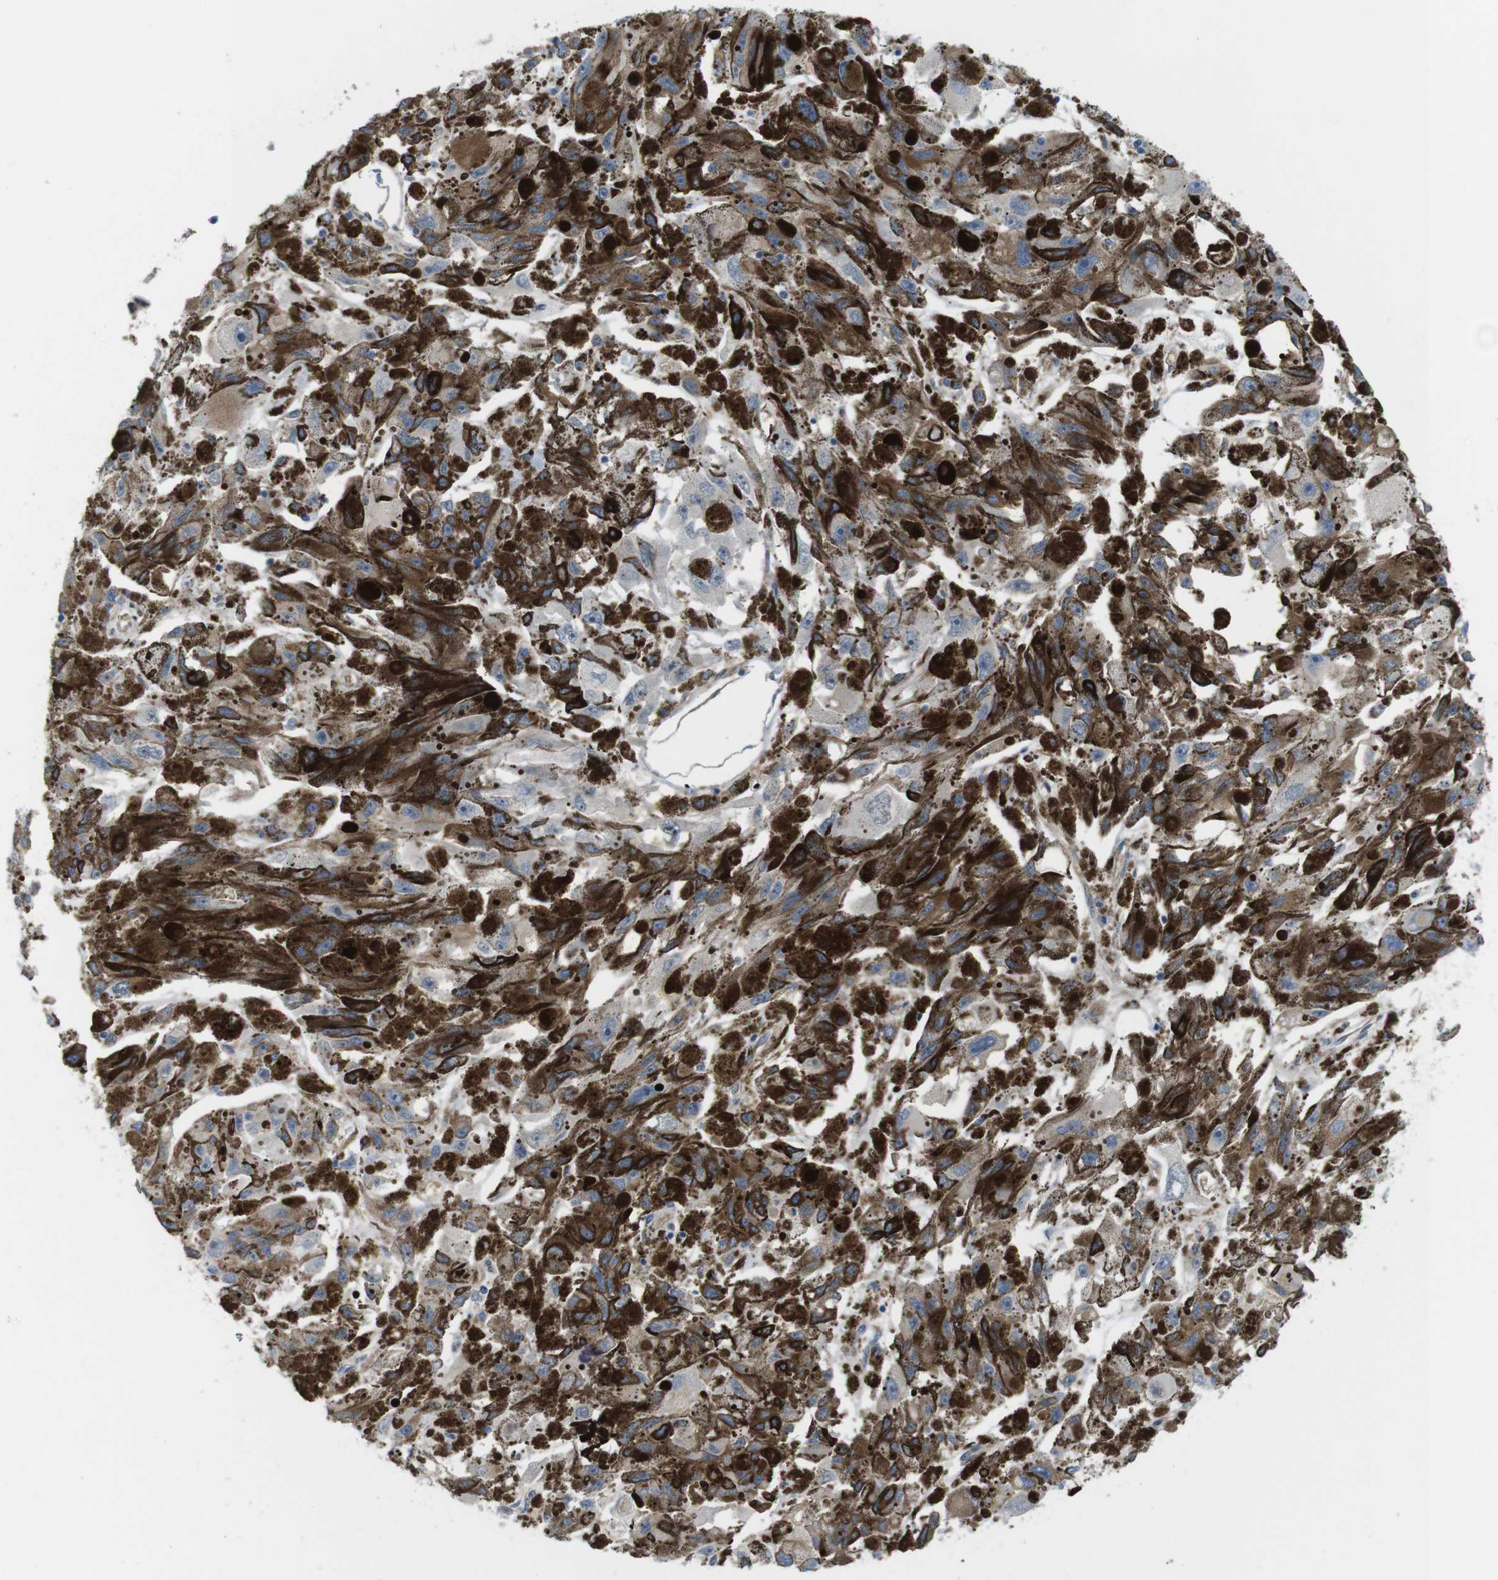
{"staining": {"intensity": "moderate", "quantity": "25%-75%", "location": "cytoplasmic/membranous"}, "tissue": "melanoma", "cell_type": "Tumor cells", "image_type": "cancer", "snomed": [{"axis": "morphology", "description": "Malignant melanoma, NOS"}, {"axis": "topography", "description": "Skin"}], "caption": "A brown stain labels moderate cytoplasmic/membranous staining of a protein in human melanoma tumor cells.", "gene": "CYBRD1", "patient": {"sex": "female", "age": 104}}